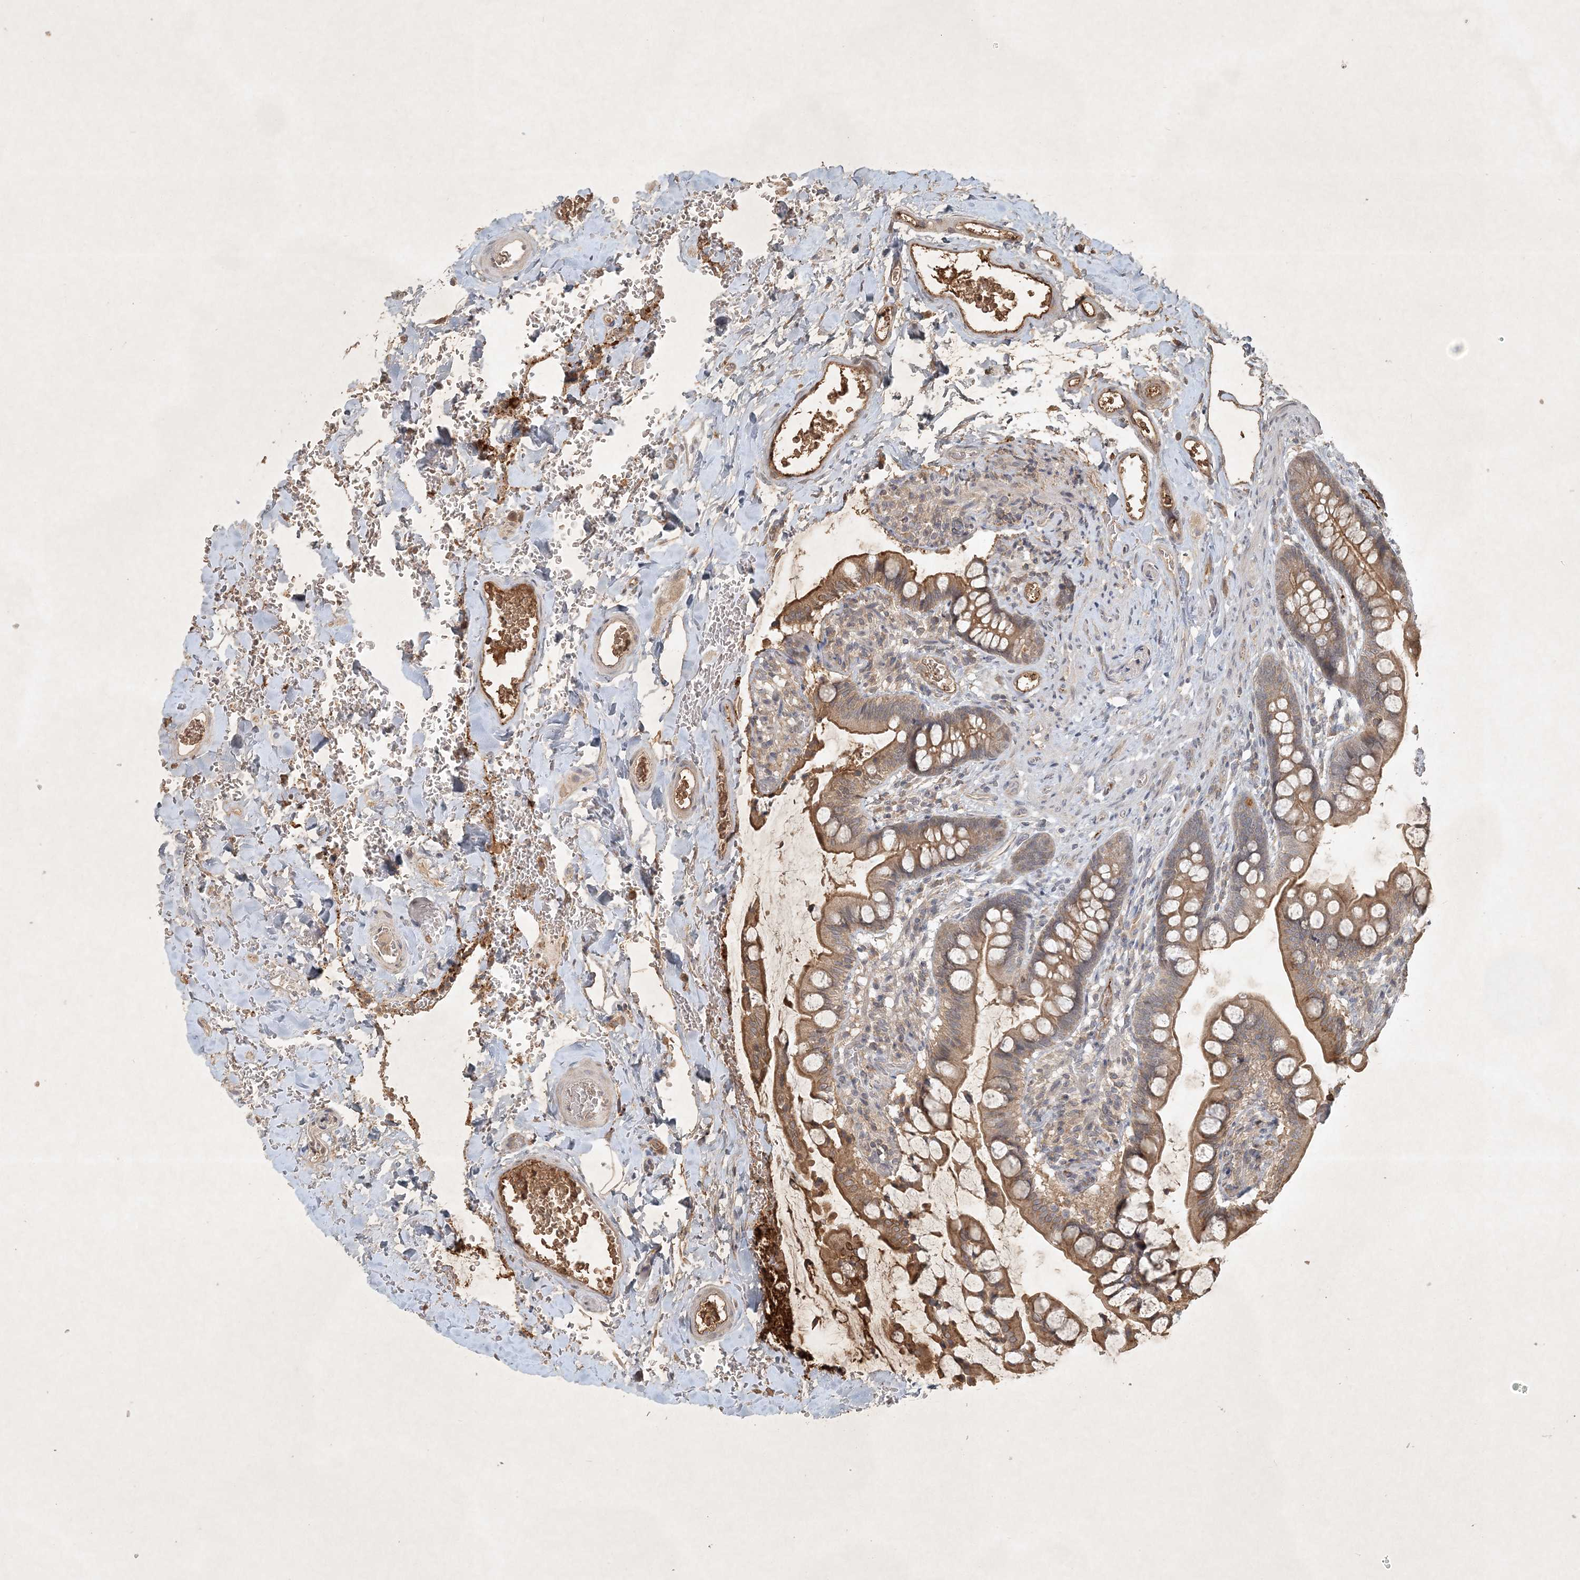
{"staining": {"intensity": "moderate", "quantity": ">75%", "location": "cytoplasmic/membranous"}, "tissue": "small intestine", "cell_type": "Glandular cells", "image_type": "normal", "snomed": [{"axis": "morphology", "description": "Normal tissue, NOS"}, {"axis": "topography", "description": "Small intestine"}], "caption": "The immunohistochemical stain highlights moderate cytoplasmic/membranous expression in glandular cells of benign small intestine. (brown staining indicates protein expression, while blue staining denotes nuclei).", "gene": "TNFAIP6", "patient": {"sex": "male", "age": 52}}